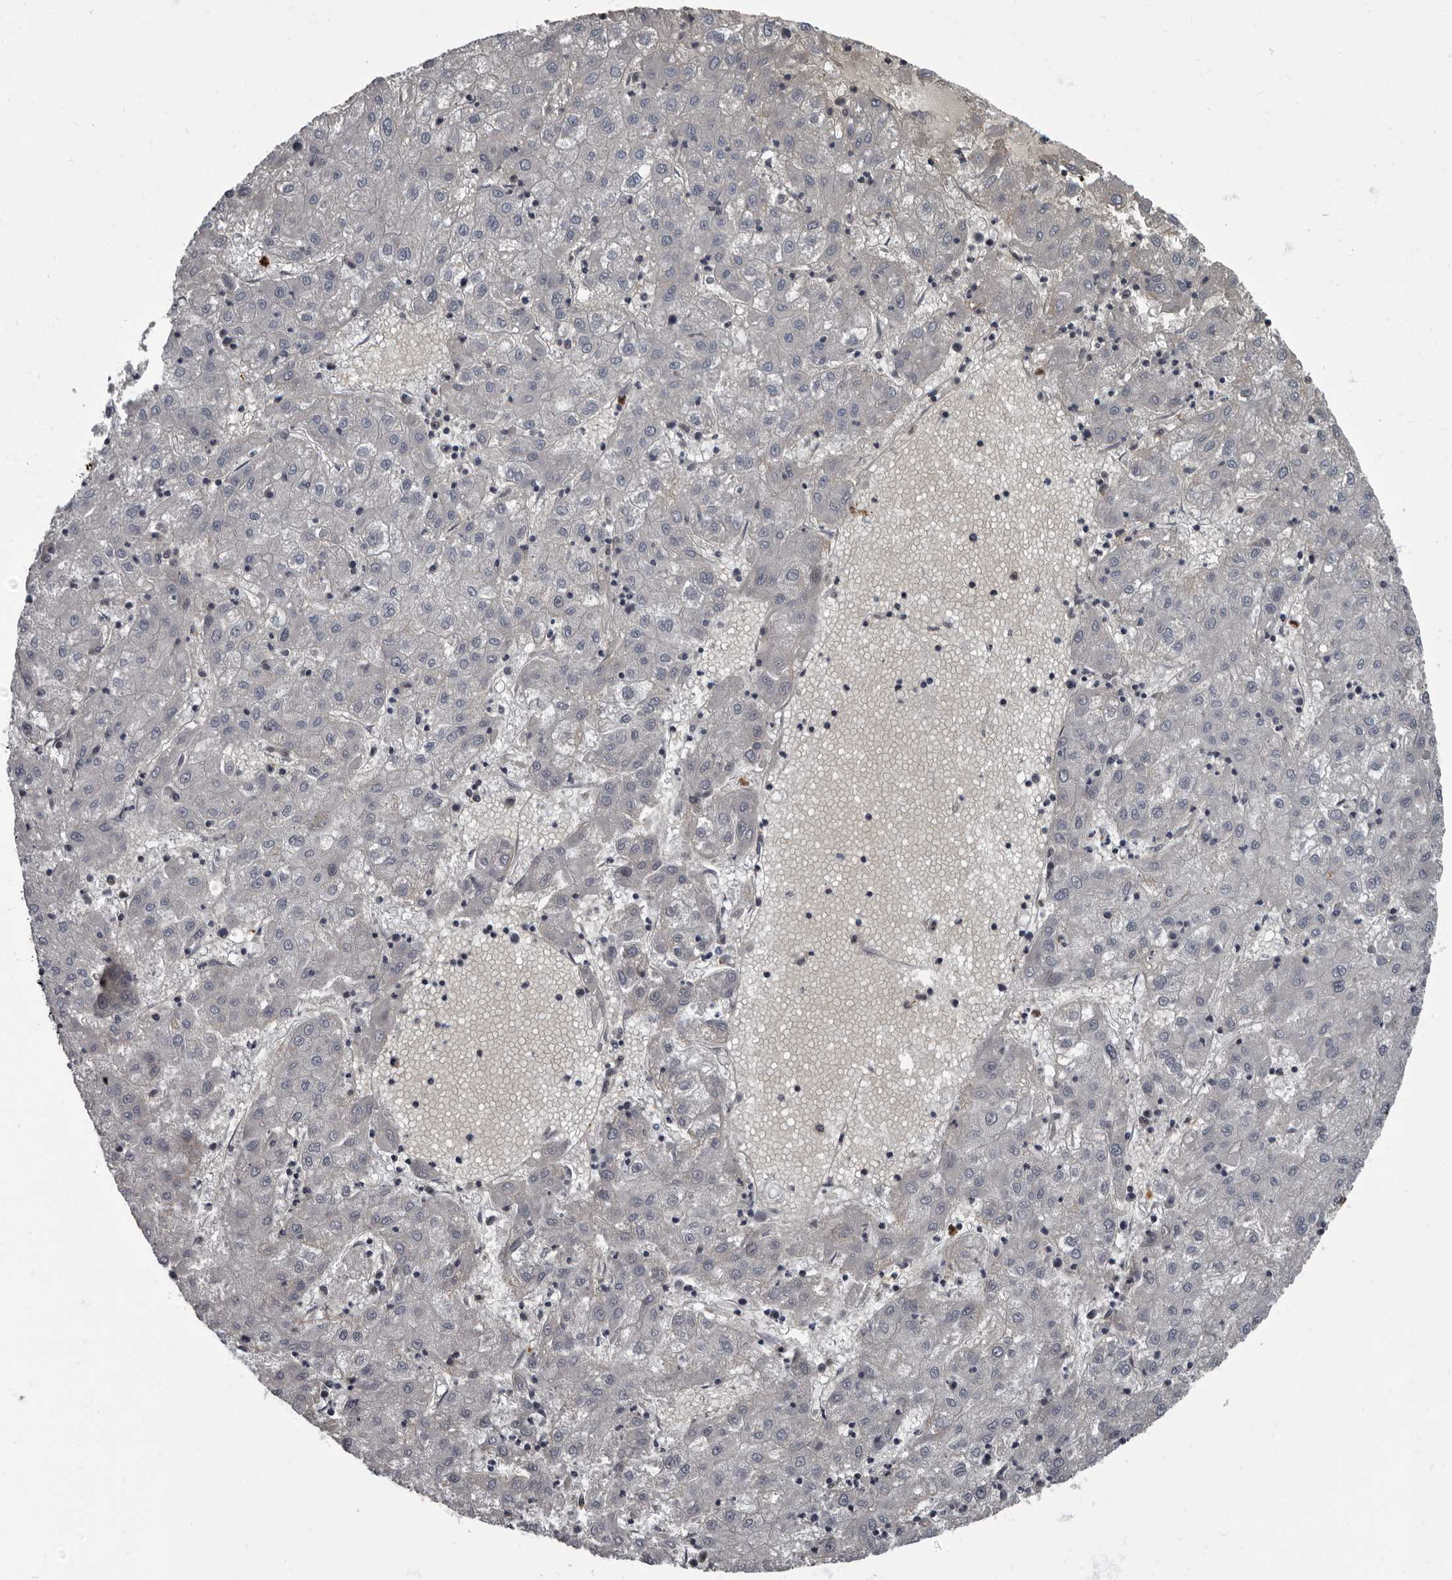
{"staining": {"intensity": "negative", "quantity": "none", "location": "none"}, "tissue": "liver cancer", "cell_type": "Tumor cells", "image_type": "cancer", "snomed": [{"axis": "morphology", "description": "Carcinoma, Hepatocellular, NOS"}, {"axis": "topography", "description": "Liver"}], "caption": "IHC of hepatocellular carcinoma (liver) reveals no expression in tumor cells.", "gene": "TPD52L1", "patient": {"sex": "male", "age": 72}}